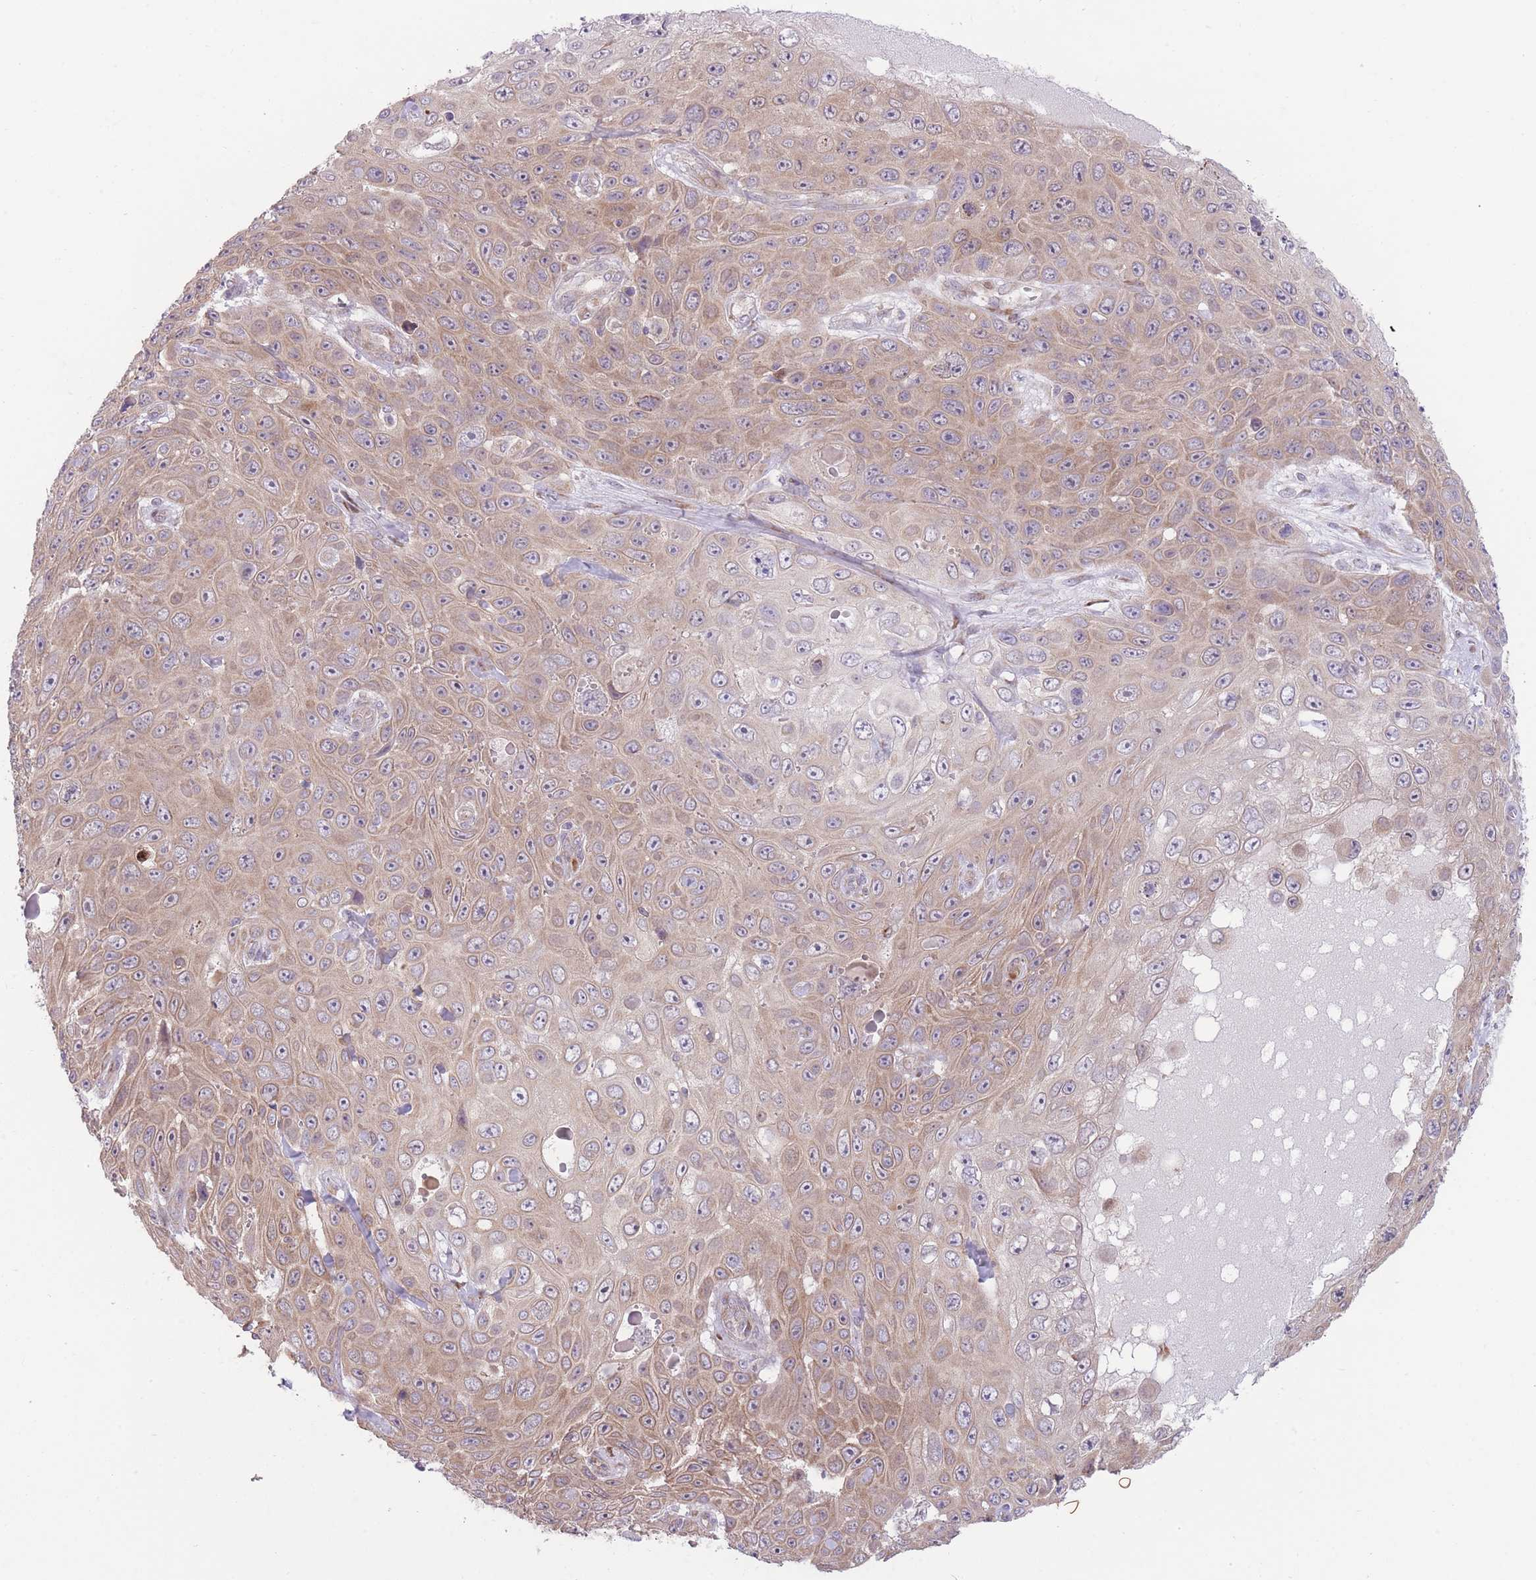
{"staining": {"intensity": "moderate", "quantity": ">75%", "location": "cytoplasmic/membranous"}, "tissue": "skin cancer", "cell_type": "Tumor cells", "image_type": "cancer", "snomed": [{"axis": "morphology", "description": "Squamous cell carcinoma, NOS"}, {"axis": "topography", "description": "Skin"}], "caption": "Protein expression analysis of skin cancer displays moderate cytoplasmic/membranous expression in about >75% of tumor cells. The protein is stained brown, and the nuclei are stained in blue (DAB (3,3'-diaminobenzidine) IHC with brightfield microscopy, high magnification).", "gene": "BOLA2B", "patient": {"sex": "male", "age": 82}}